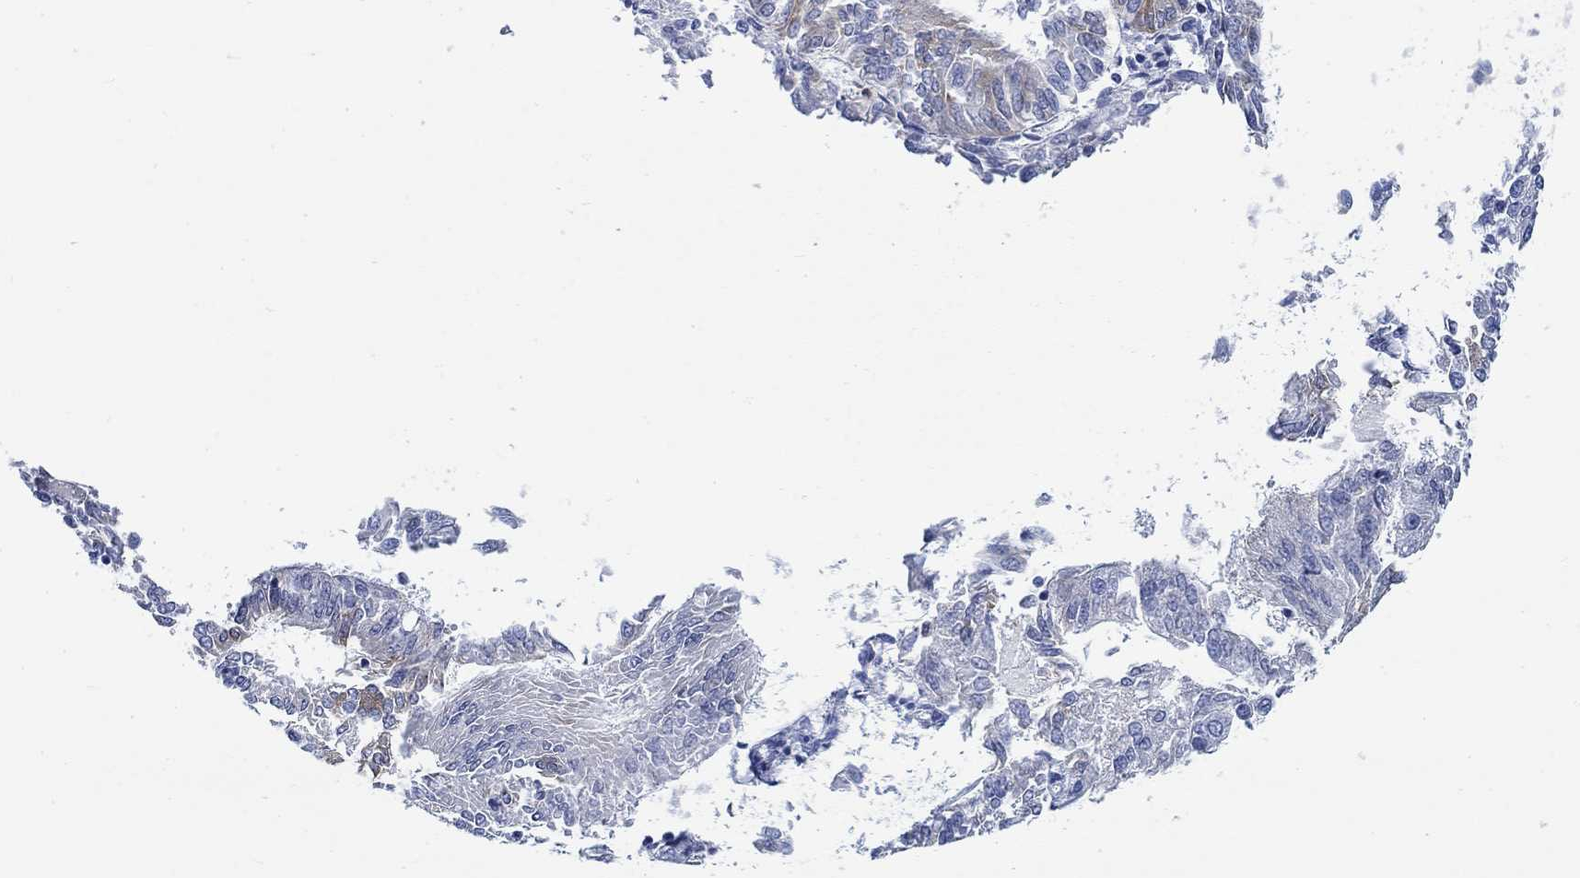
{"staining": {"intensity": "moderate", "quantity": "<25%", "location": "cytoplasmic/membranous"}, "tissue": "endometrial cancer", "cell_type": "Tumor cells", "image_type": "cancer", "snomed": [{"axis": "morphology", "description": "Adenocarcinoma, NOS"}, {"axis": "topography", "description": "Endometrium"}], "caption": "Endometrial adenocarcinoma was stained to show a protein in brown. There is low levels of moderate cytoplasmic/membranous positivity in about <25% of tumor cells.", "gene": "RD3L", "patient": {"sex": "female", "age": 58}}